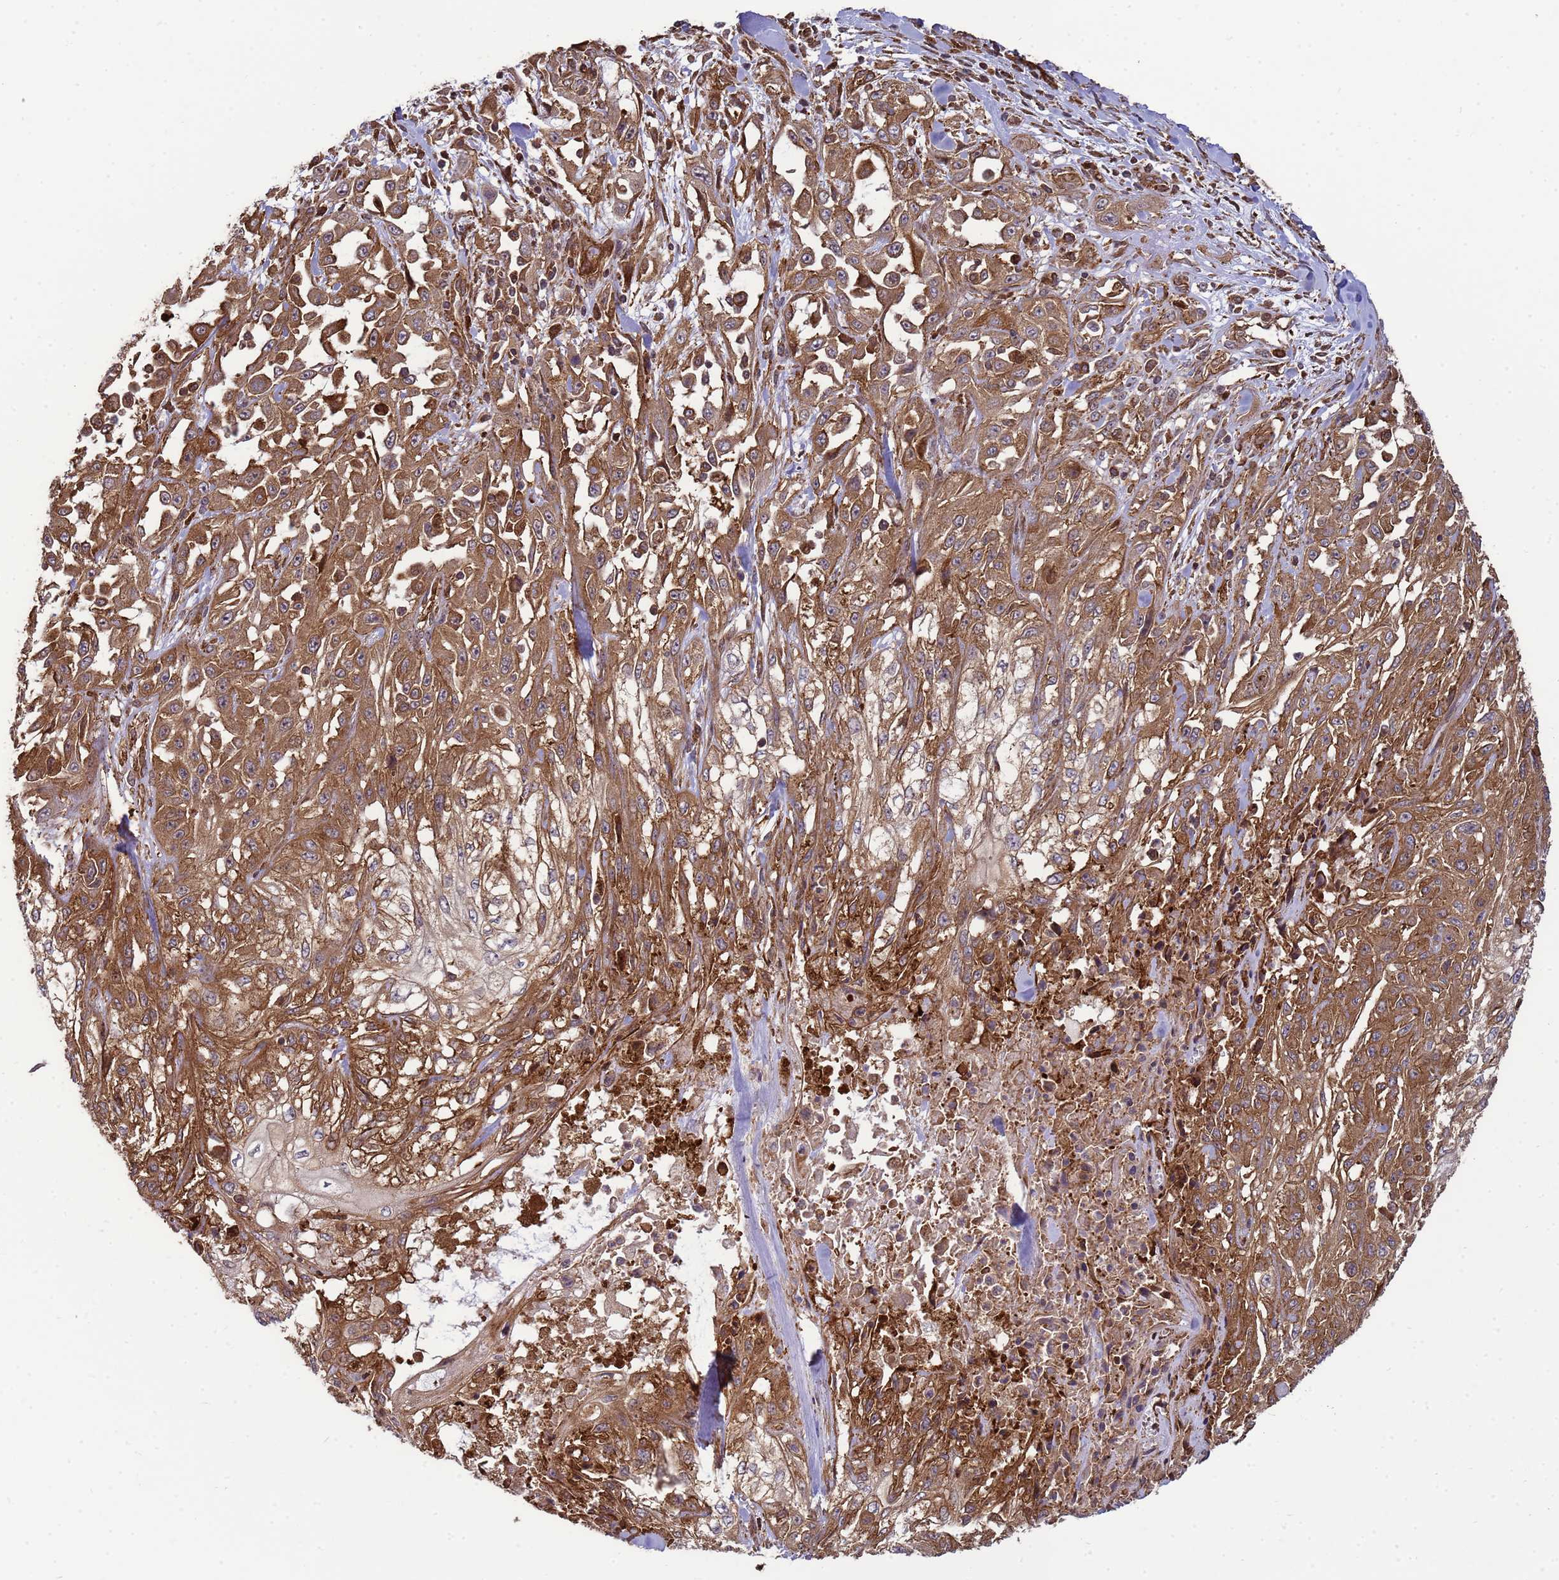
{"staining": {"intensity": "moderate", "quantity": ">75%", "location": "cytoplasmic/membranous"}, "tissue": "skin cancer", "cell_type": "Tumor cells", "image_type": "cancer", "snomed": [{"axis": "morphology", "description": "Squamous cell carcinoma, NOS"}, {"axis": "morphology", "description": "Squamous cell carcinoma, metastatic, NOS"}, {"axis": "topography", "description": "Skin"}, {"axis": "topography", "description": "Lymph node"}], "caption": "About >75% of tumor cells in human metastatic squamous cell carcinoma (skin) display moderate cytoplasmic/membranous protein expression as visualized by brown immunohistochemical staining.", "gene": "CNOT1", "patient": {"sex": "male", "age": 75}}